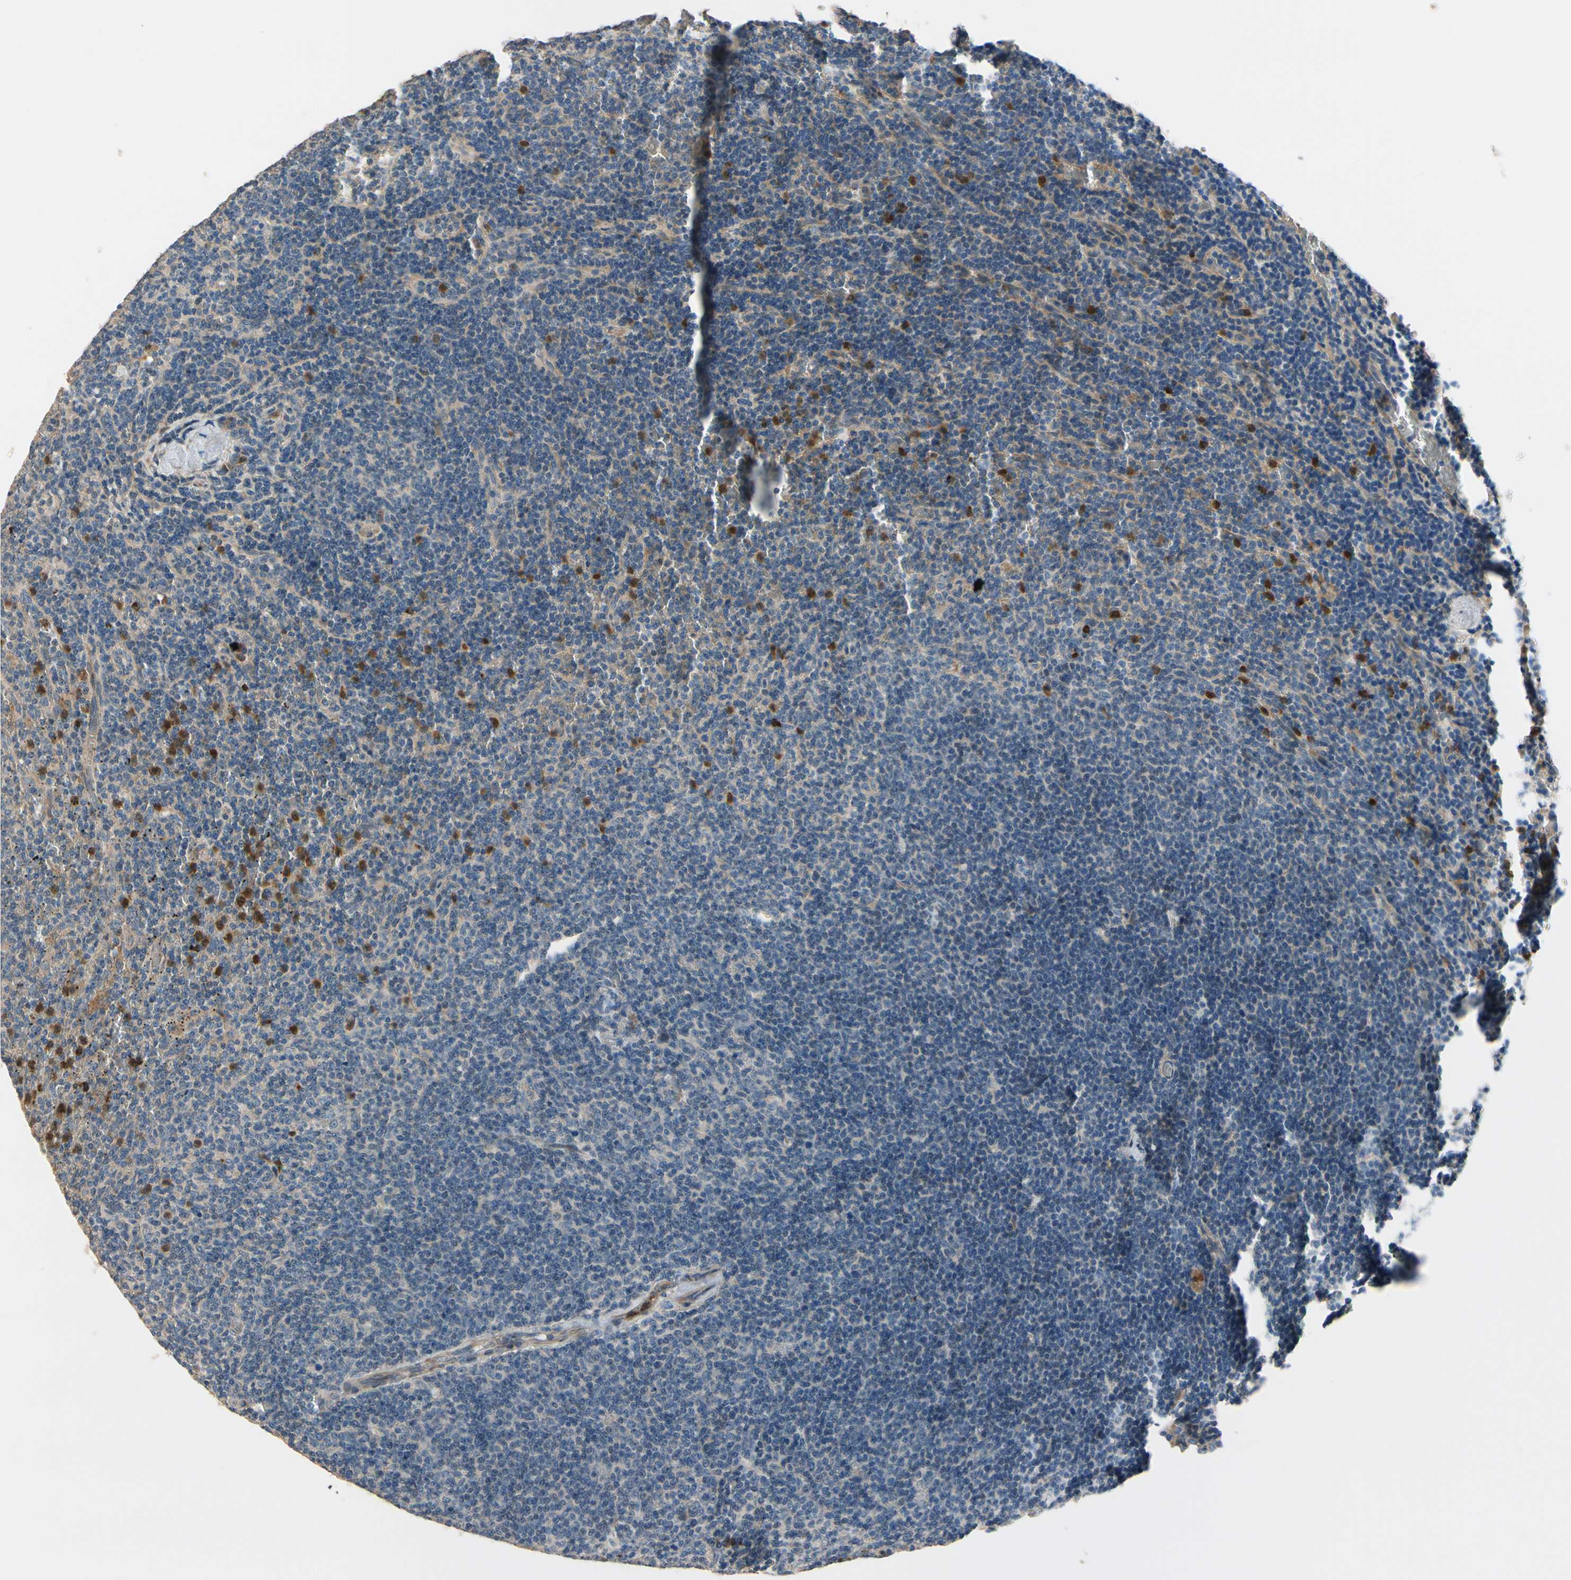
{"staining": {"intensity": "negative", "quantity": "none", "location": "none"}, "tissue": "lymphoma", "cell_type": "Tumor cells", "image_type": "cancer", "snomed": [{"axis": "morphology", "description": "Malignant lymphoma, non-Hodgkin's type, Low grade"}, {"axis": "topography", "description": "Spleen"}], "caption": "Protein analysis of lymphoma demonstrates no significant expression in tumor cells.", "gene": "SIGLEC5", "patient": {"sex": "female", "age": 50}}